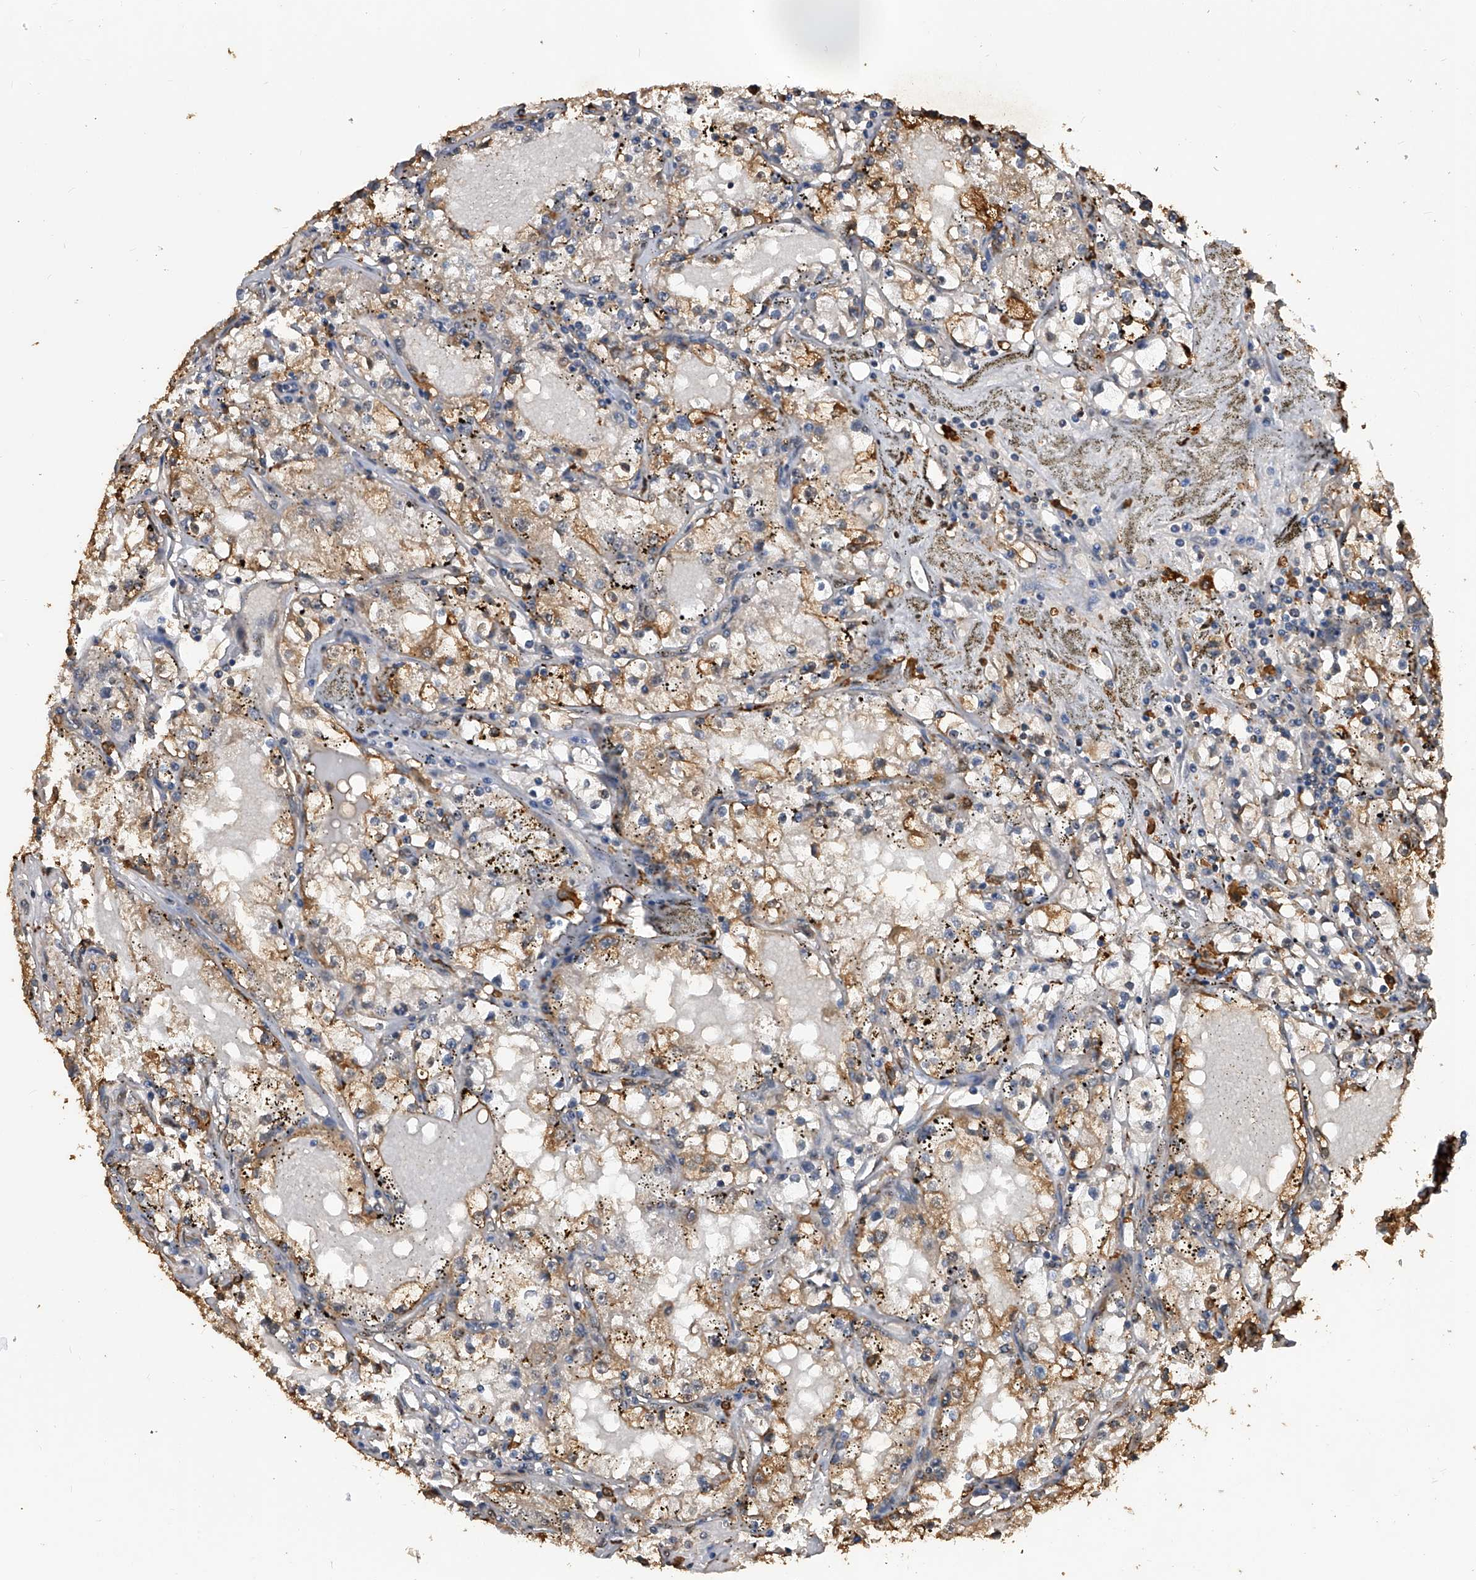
{"staining": {"intensity": "weak", "quantity": "<25%", "location": "cytoplasmic/membranous"}, "tissue": "renal cancer", "cell_type": "Tumor cells", "image_type": "cancer", "snomed": [{"axis": "morphology", "description": "Adenocarcinoma, NOS"}, {"axis": "topography", "description": "Kidney"}], "caption": "This is a image of immunohistochemistry (IHC) staining of adenocarcinoma (renal), which shows no staining in tumor cells.", "gene": "FBXL4", "patient": {"sex": "male", "age": 56}}